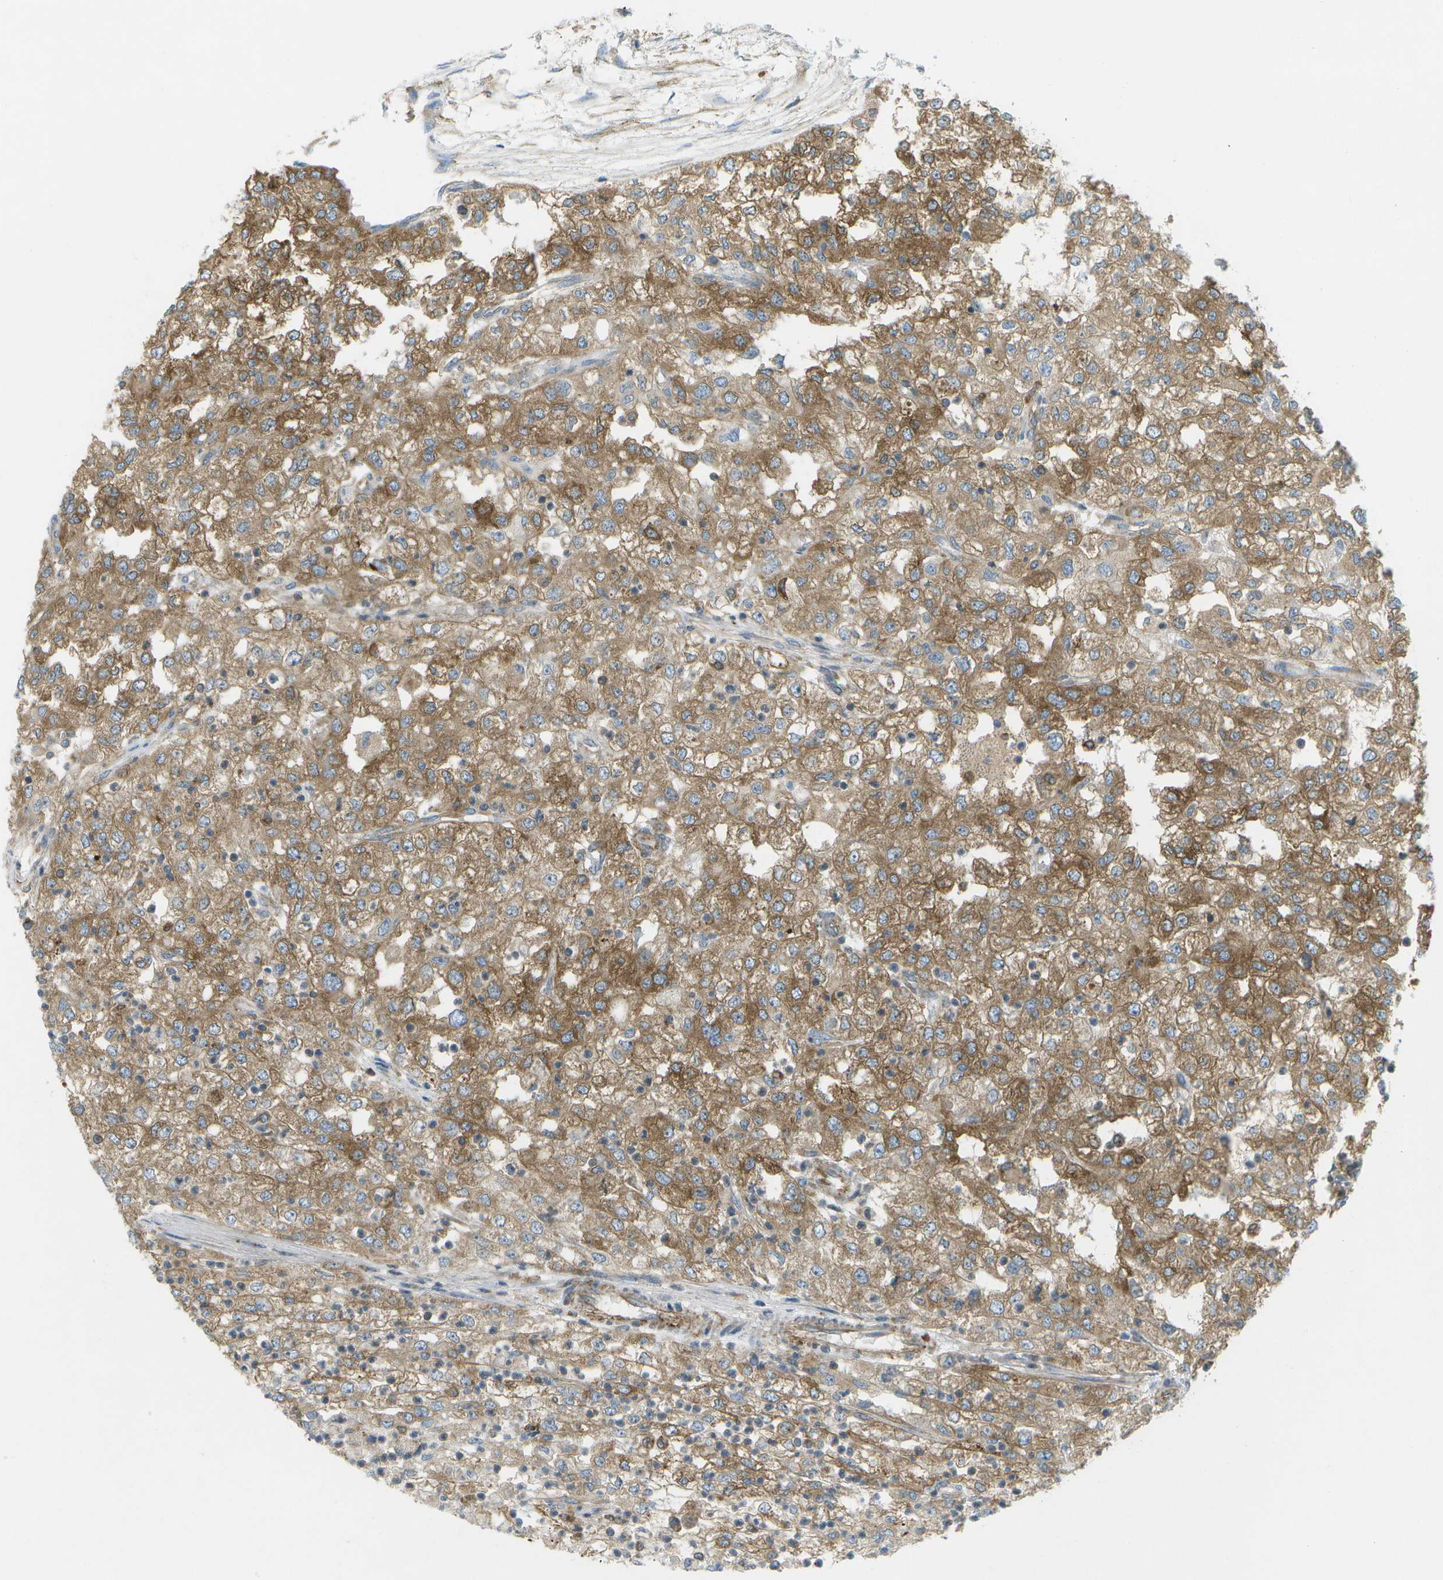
{"staining": {"intensity": "moderate", "quantity": ">75%", "location": "cytoplasmic/membranous"}, "tissue": "renal cancer", "cell_type": "Tumor cells", "image_type": "cancer", "snomed": [{"axis": "morphology", "description": "Adenocarcinoma, NOS"}, {"axis": "topography", "description": "Kidney"}], "caption": "This micrograph displays immunohistochemistry staining of renal adenocarcinoma, with medium moderate cytoplasmic/membranous expression in approximately >75% of tumor cells.", "gene": "WNK2", "patient": {"sex": "female", "age": 54}}